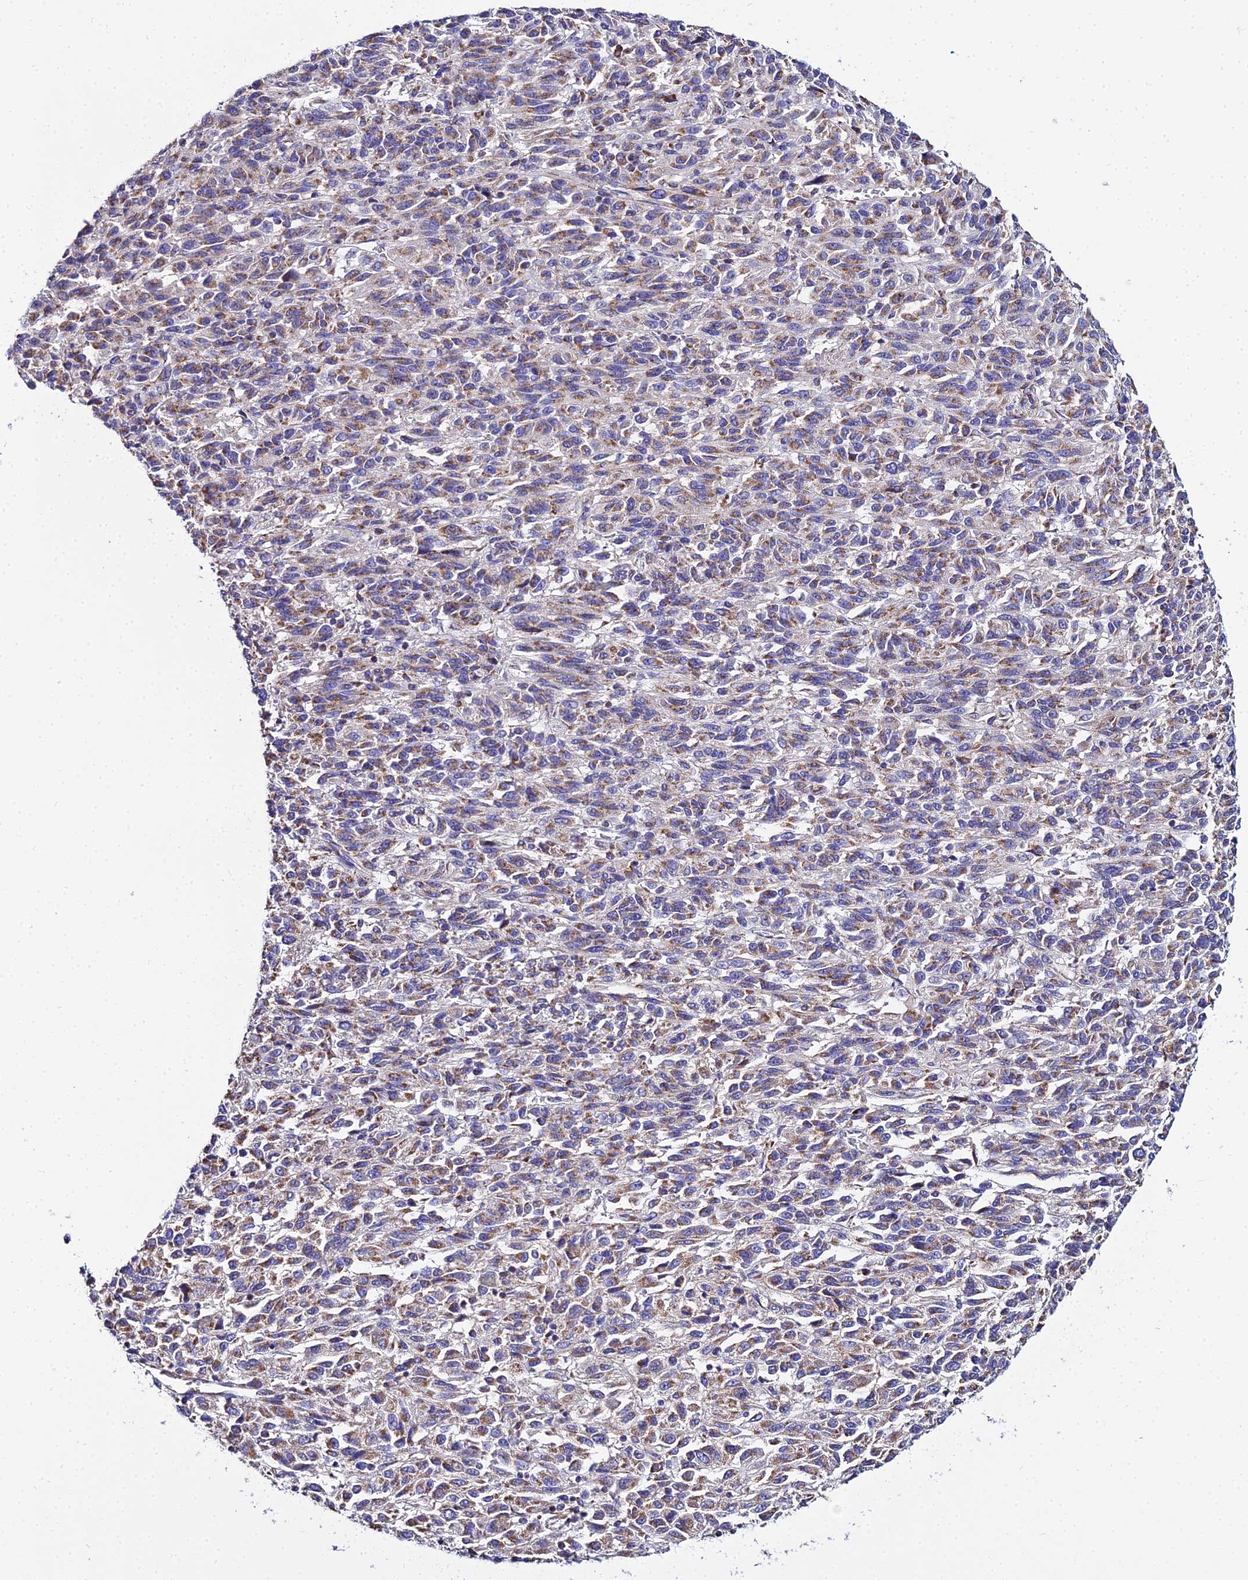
{"staining": {"intensity": "moderate", "quantity": ">75%", "location": "cytoplasmic/membranous"}, "tissue": "melanoma", "cell_type": "Tumor cells", "image_type": "cancer", "snomed": [{"axis": "morphology", "description": "Malignant melanoma, Metastatic site"}, {"axis": "topography", "description": "Lung"}], "caption": "High-power microscopy captured an immunohistochemistry micrograph of melanoma, revealing moderate cytoplasmic/membranous expression in approximately >75% of tumor cells. (brown staining indicates protein expression, while blue staining denotes nuclei).", "gene": "TYW5", "patient": {"sex": "male", "age": 64}}